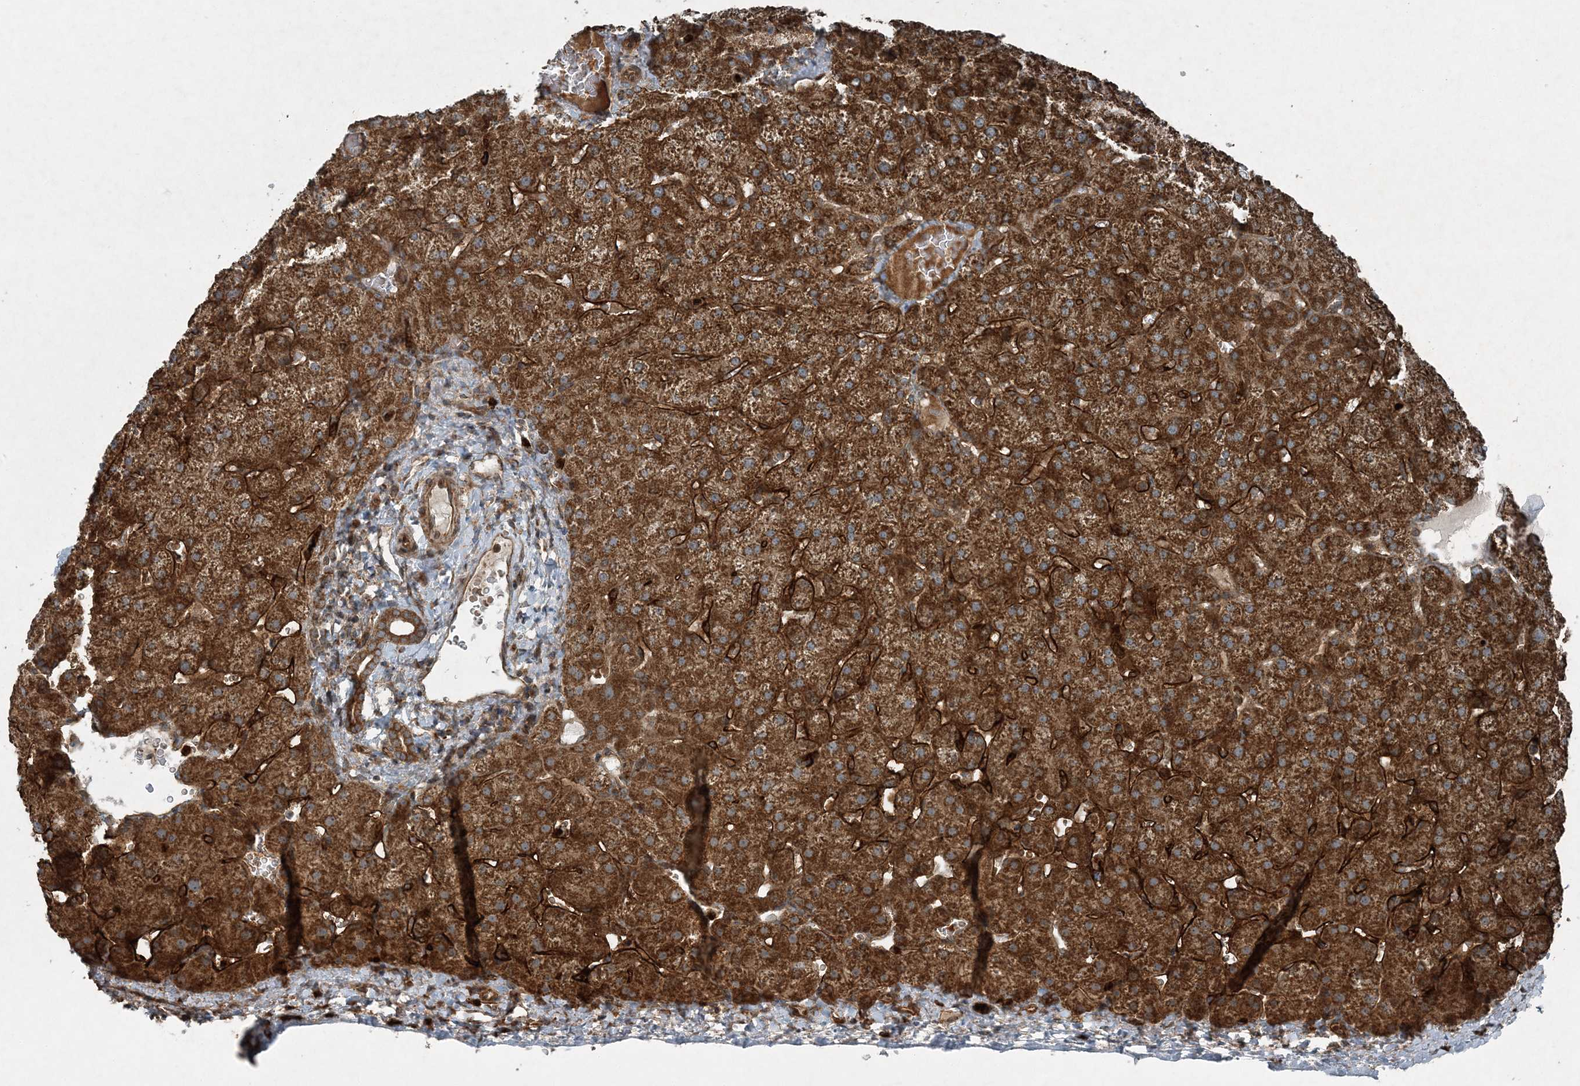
{"staining": {"intensity": "moderate", "quantity": ">75%", "location": "cytoplasmic/membranous"}, "tissue": "liver", "cell_type": "Cholangiocytes", "image_type": "normal", "snomed": [{"axis": "morphology", "description": "Normal tissue, NOS"}, {"axis": "topography", "description": "Liver"}], "caption": "The histopathology image displays a brown stain indicating the presence of a protein in the cytoplasmic/membranous of cholangiocytes in liver.", "gene": "COPS7B", "patient": {"sex": "female", "age": 32}}